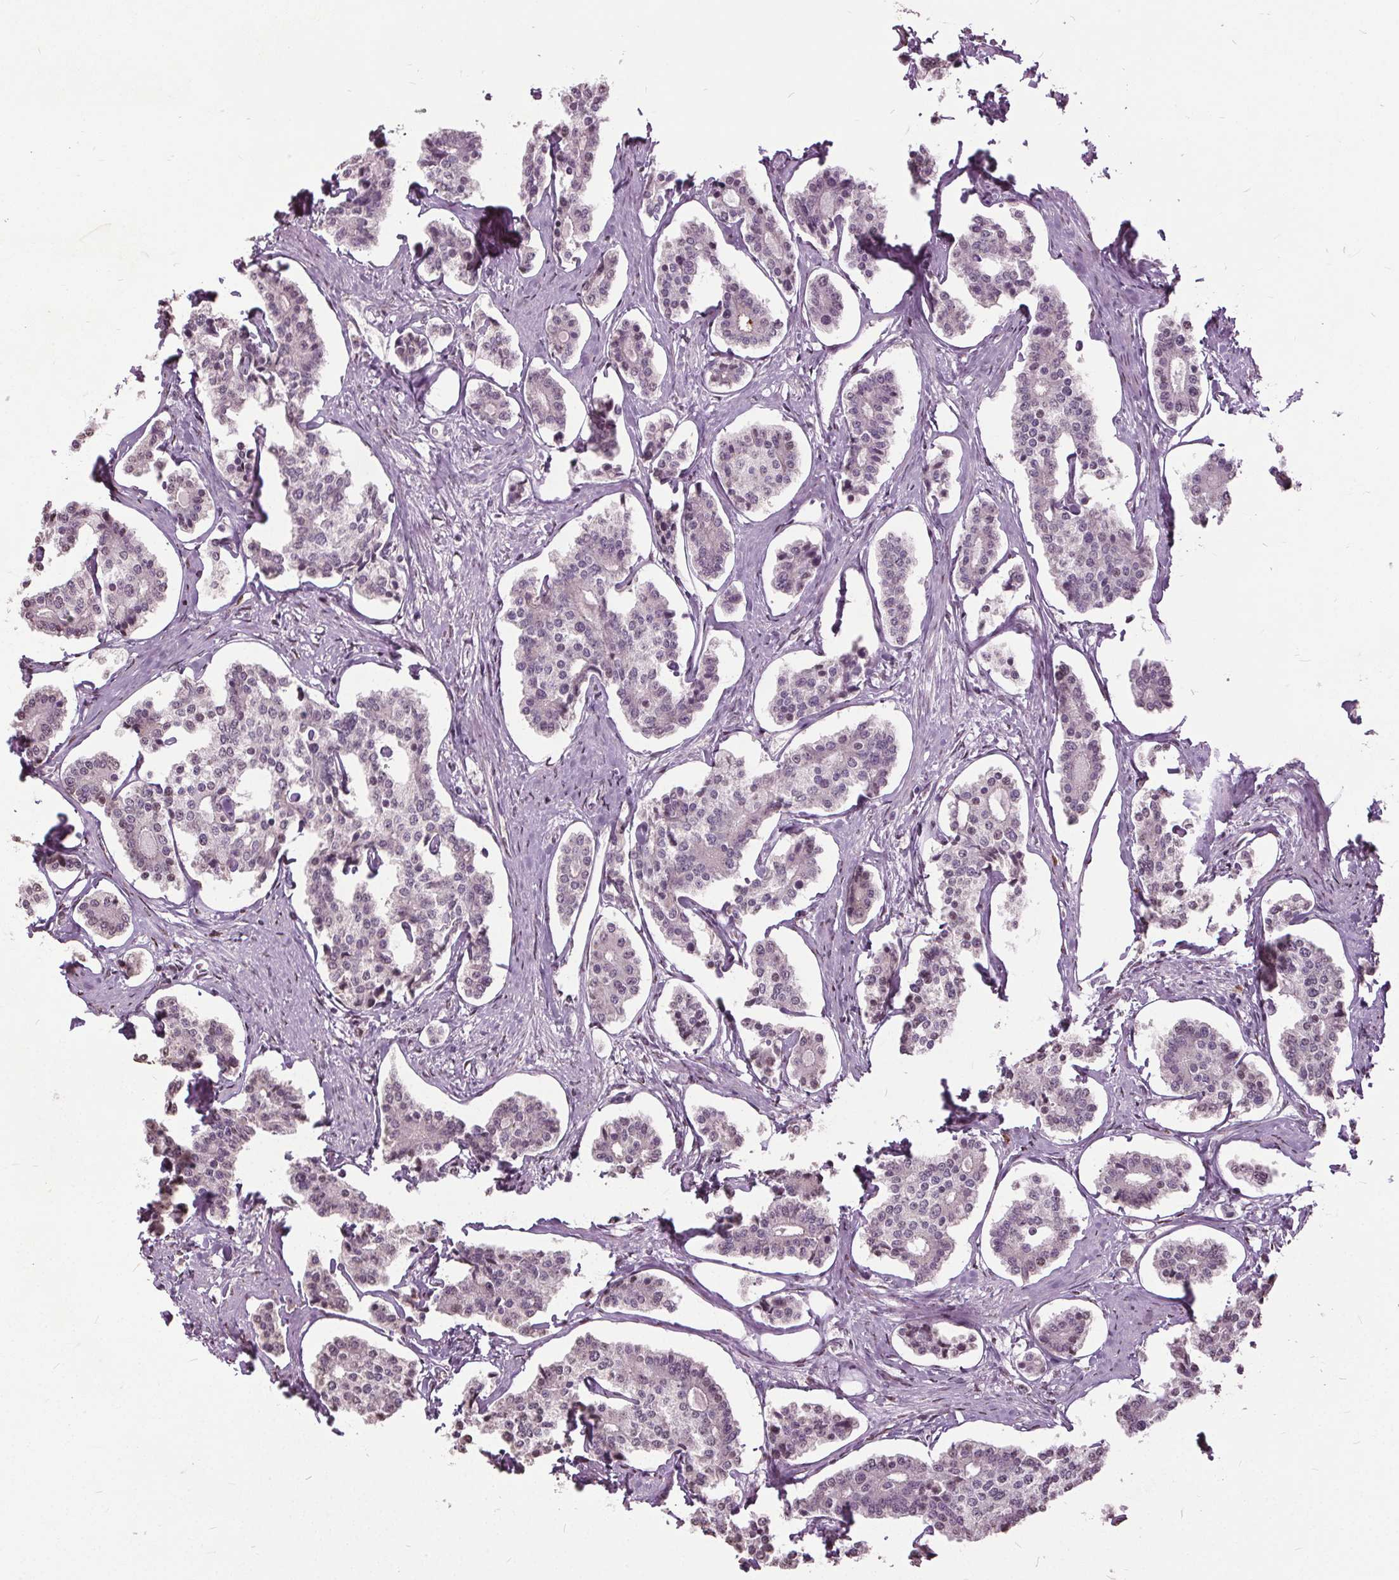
{"staining": {"intensity": "negative", "quantity": "none", "location": "none"}, "tissue": "carcinoid", "cell_type": "Tumor cells", "image_type": "cancer", "snomed": [{"axis": "morphology", "description": "Carcinoid, malignant, NOS"}, {"axis": "topography", "description": "Small intestine"}], "caption": "Tumor cells show no significant expression in carcinoid.", "gene": "CXCL16", "patient": {"sex": "female", "age": 65}}